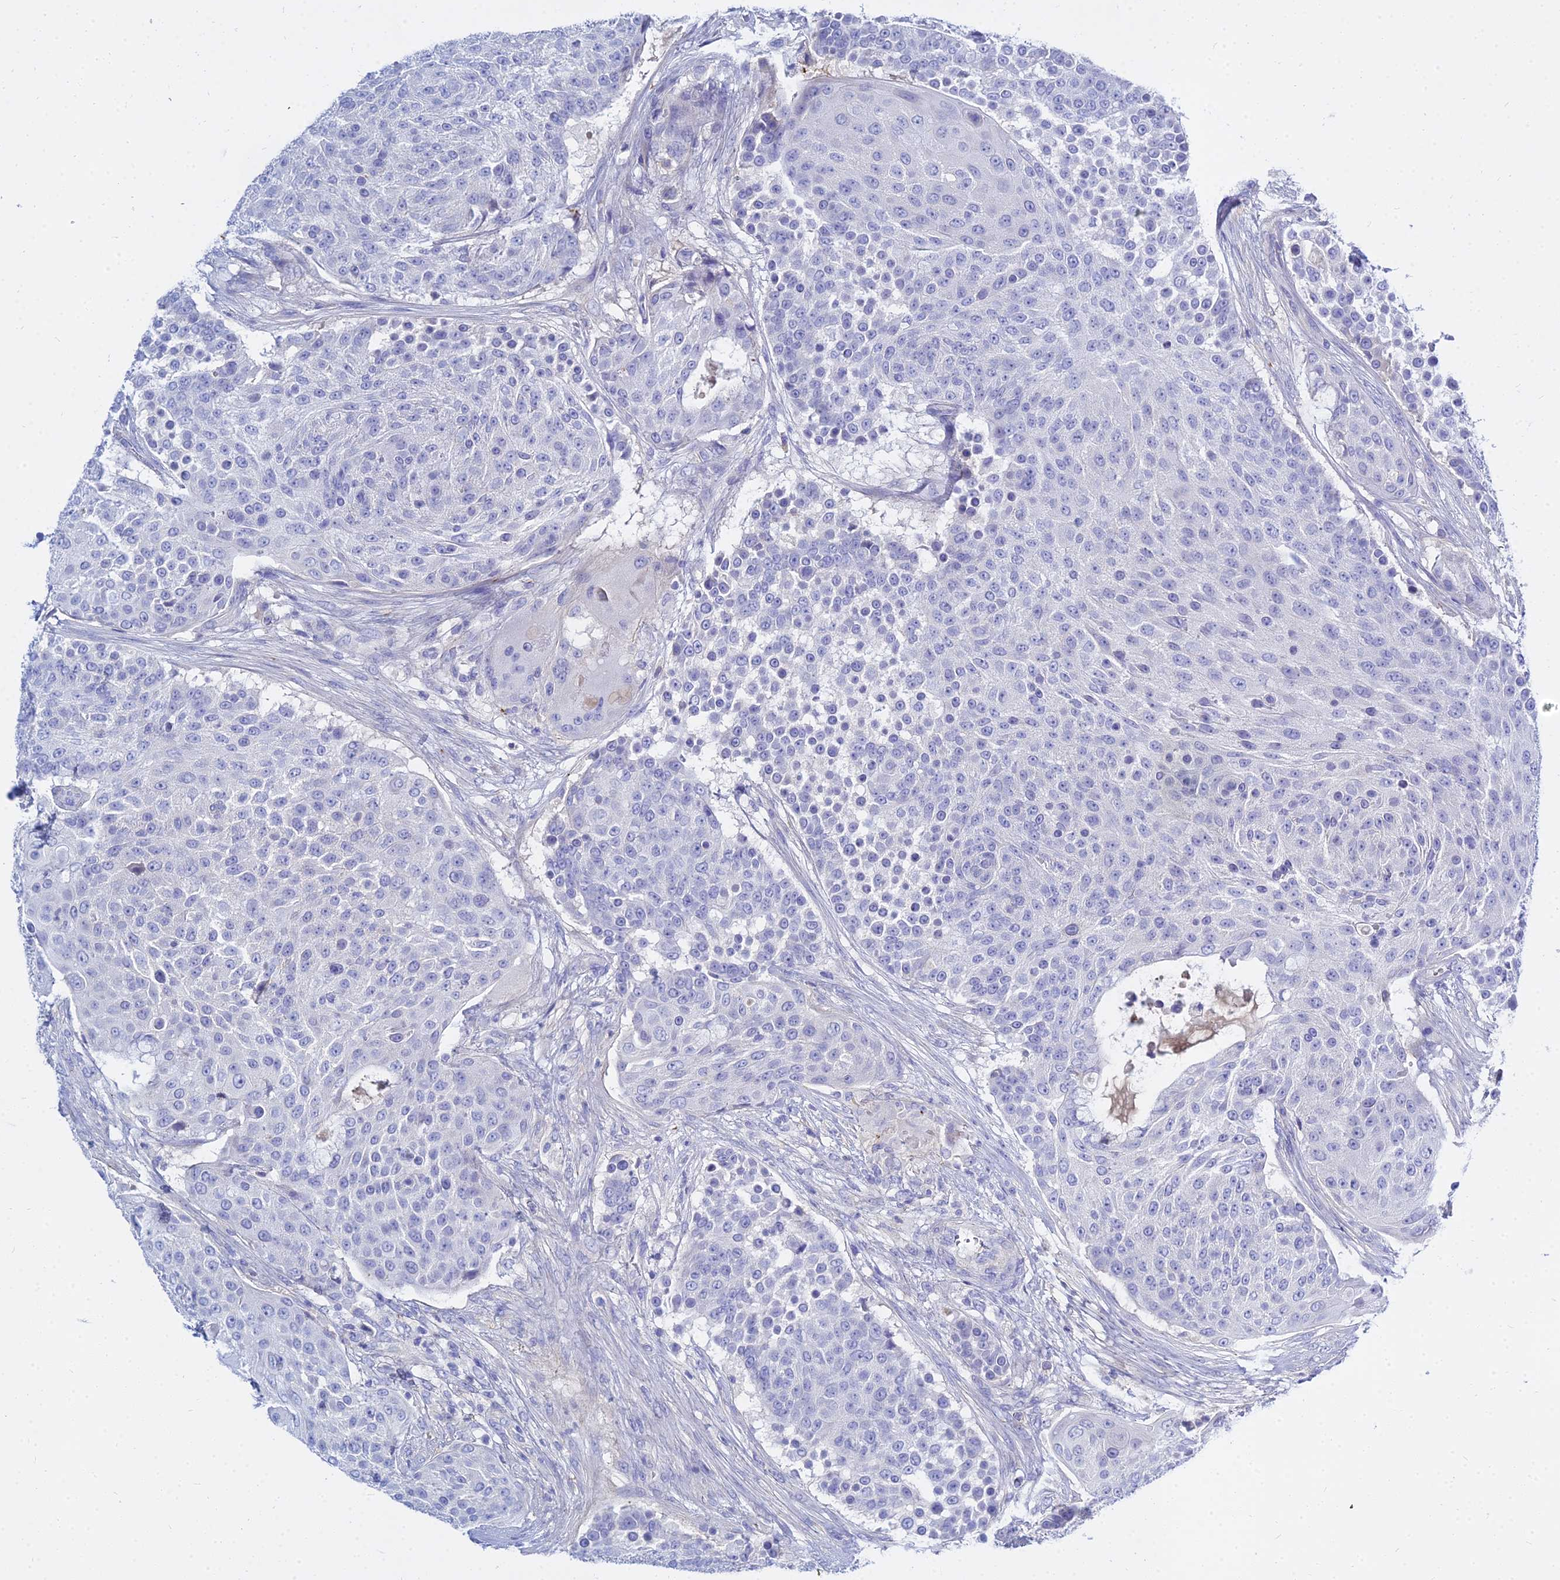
{"staining": {"intensity": "negative", "quantity": "none", "location": "none"}, "tissue": "urothelial cancer", "cell_type": "Tumor cells", "image_type": "cancer", "snomed": [{"axis": "morphology", "description": "Urothelial carcinoma, High grade"}, {"axis": "topography", "description": "Urinary bladder"}], "caption": "High magnification brightfield microscopy of urothelial cancer stained with DAB (brown) and counterstained with hematoxylin (blue): tumor cells show no significant expression.", "gene": "ZNF552", "patient": {"sex": "female", "age": 63}}